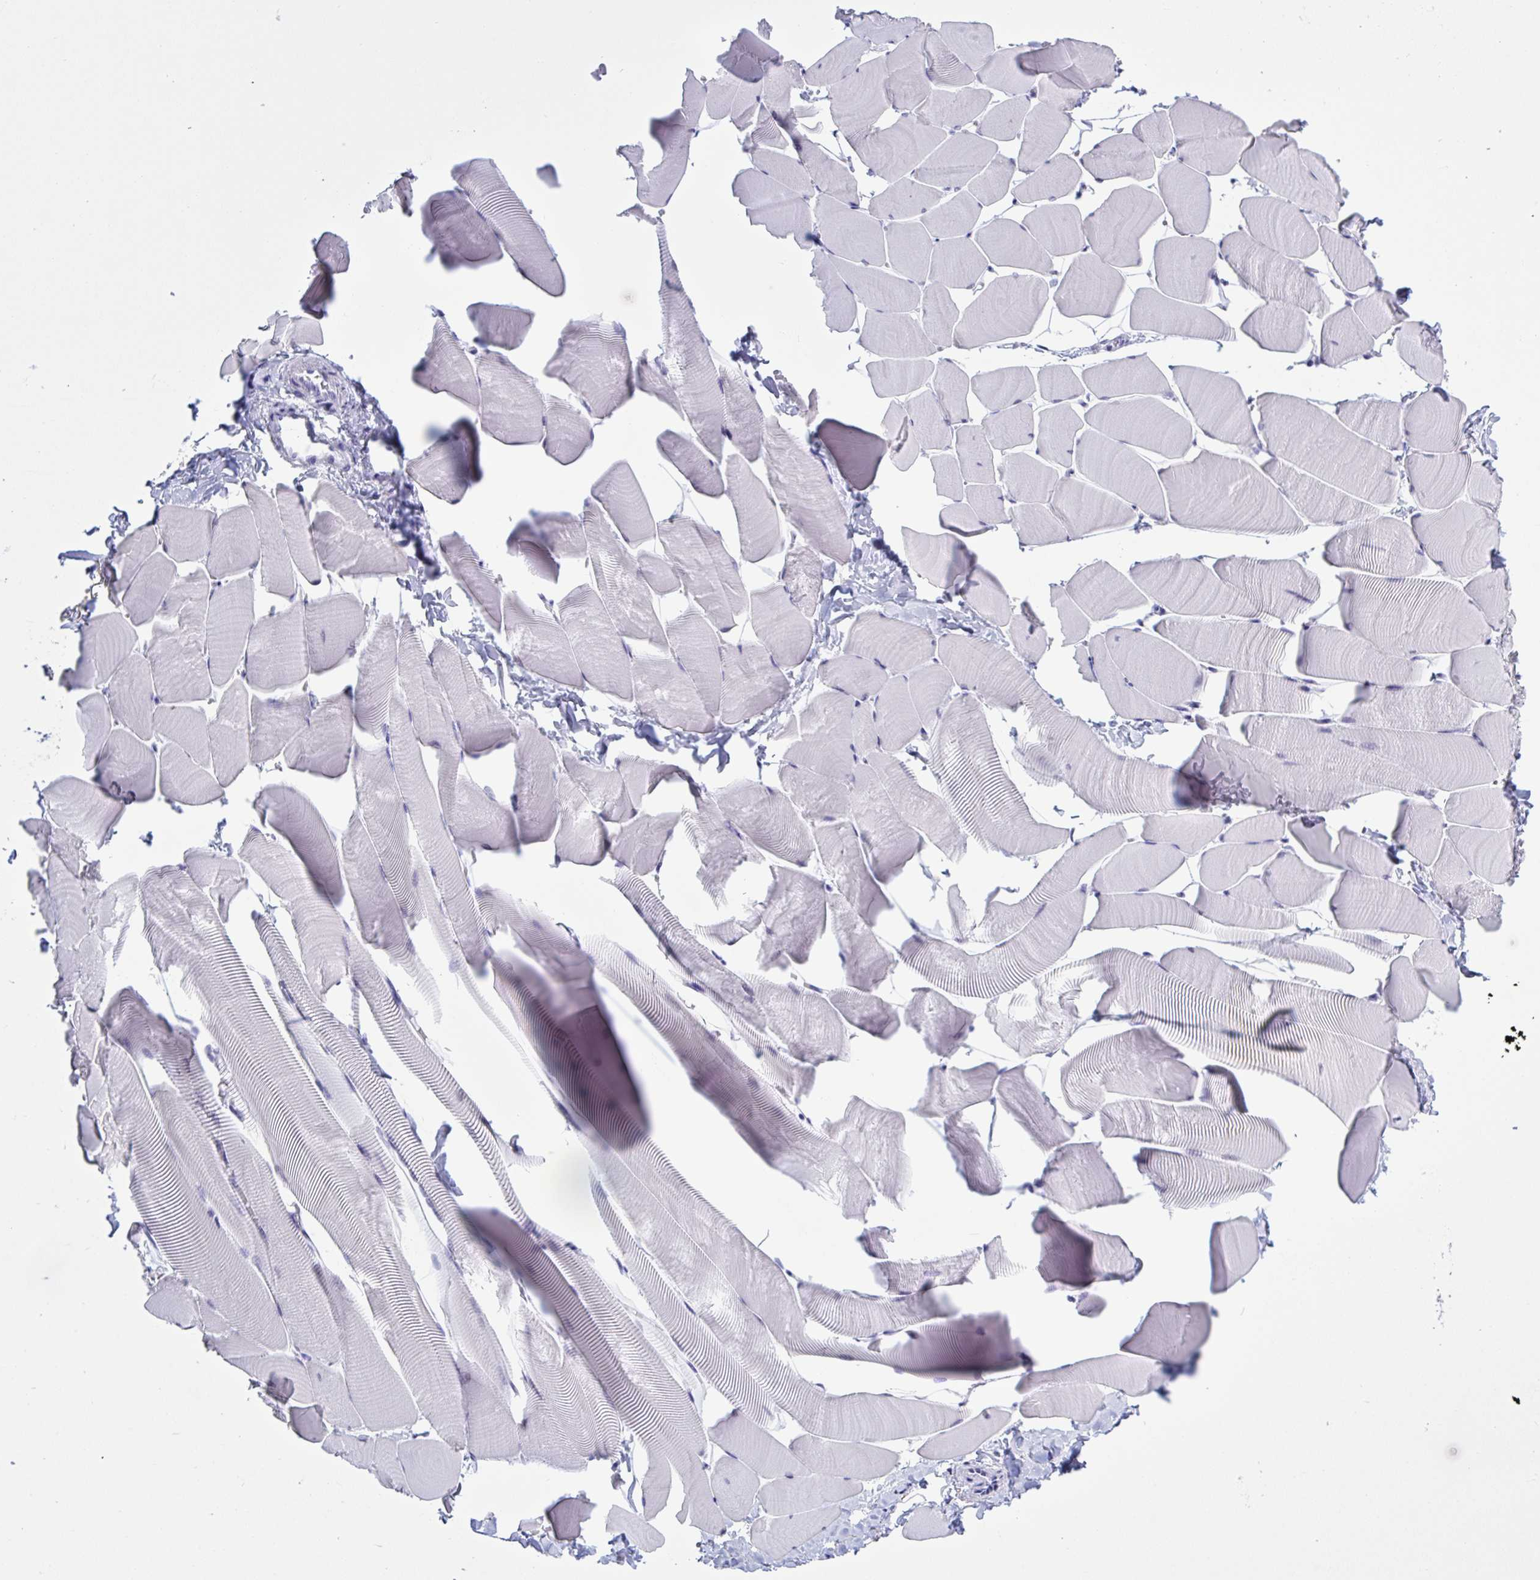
{"staining": {"intensity": "strong", "quantity": "<25%", "location": "nuclear"}, "tissue": "skeletal muscle", "cell_type": "Myocytes", "image_type": "normal", "snomed": [{"axis": "morphology", "description": "Normal tissue, NOS"}, {"axis": "topography", "description": "Skeletal muscle"}], "caption": "Immunohistochemistry (IHC) photomicrograph of unremarkable skeletal muscle stained for a protein (brown), which demonstrates medium levels of strong nuclear staining in about <25% of myocytes.", "gene": "USP35", "patient": {"sex": "male", "age": 25}}